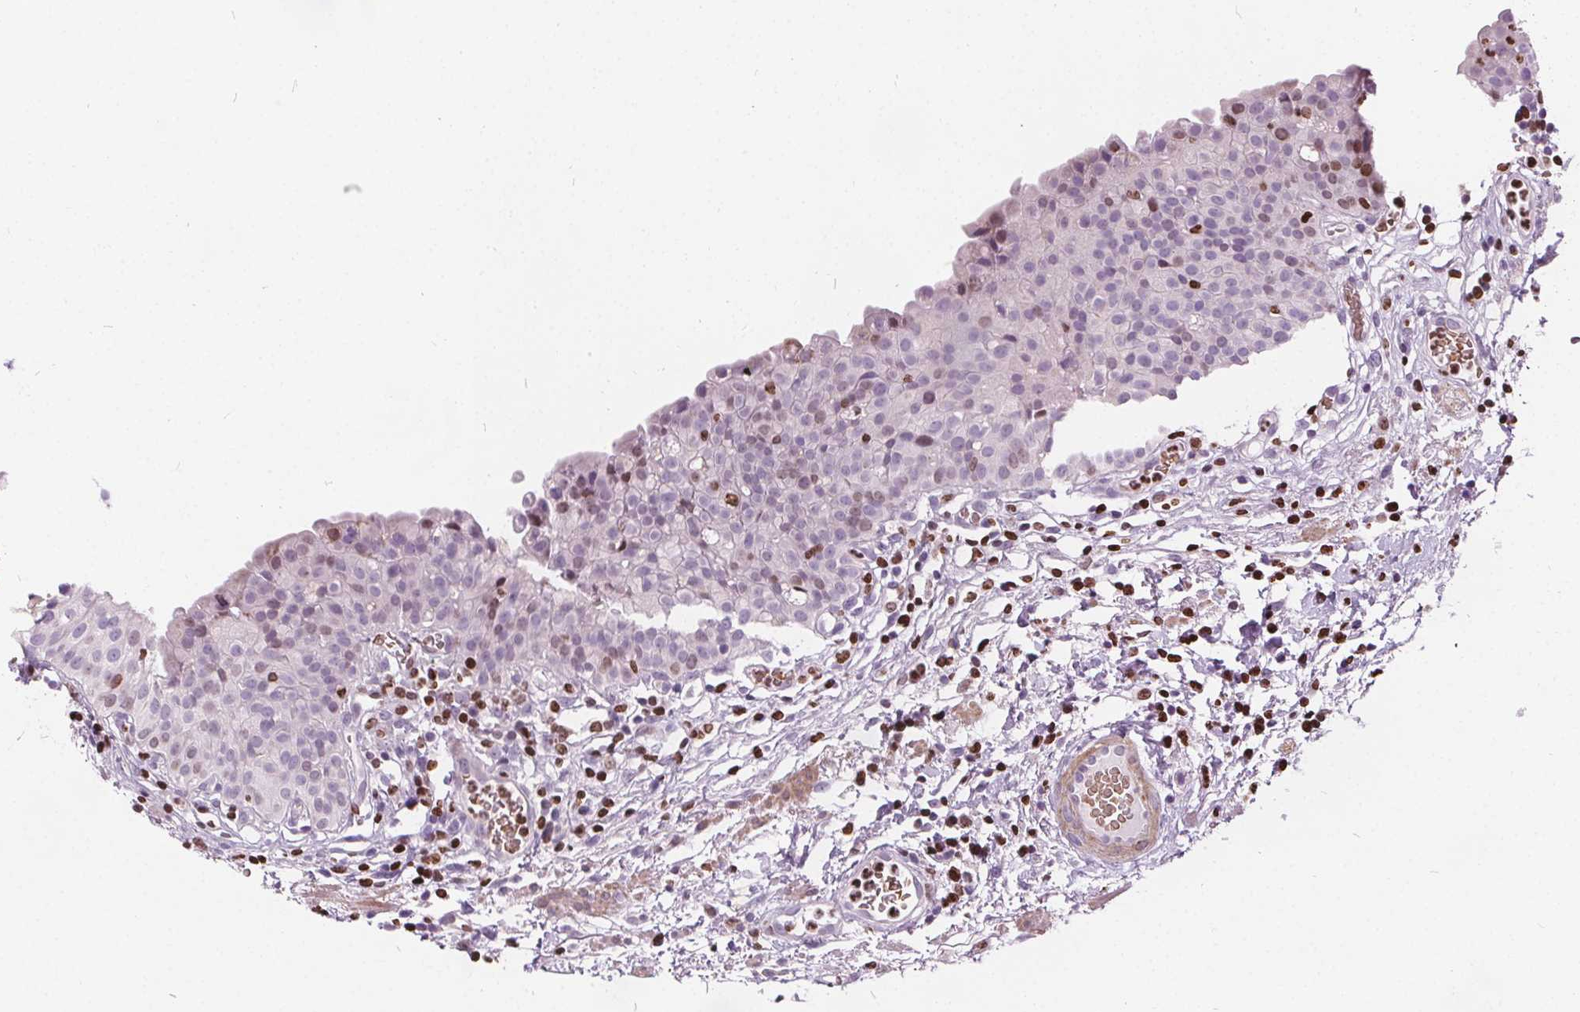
{"staining": {"intensity": "moderate", "quantity": "25%-75%", "location": "nuclear"}, "tissue": "urinary bladder", "cell_type": "Urothelial cells", "image_type": "normal", "snomed": [{"axis": "morphology", "description": "Normal tissue, NOS"}, {"axis": "morphology", "description": "Inflammation, NOS"}, {"axis": "topography", "description": "Urinary bladder"}], "caption": "This photomicrograph reveals immunohistochemistry staining of normal human urinary bladder, with medium moderate nuclear positivity in approximately 25%-75% of urothelial cells.", "gene": "ISLR2", "patient": {"sex": "male", "age": 57}}